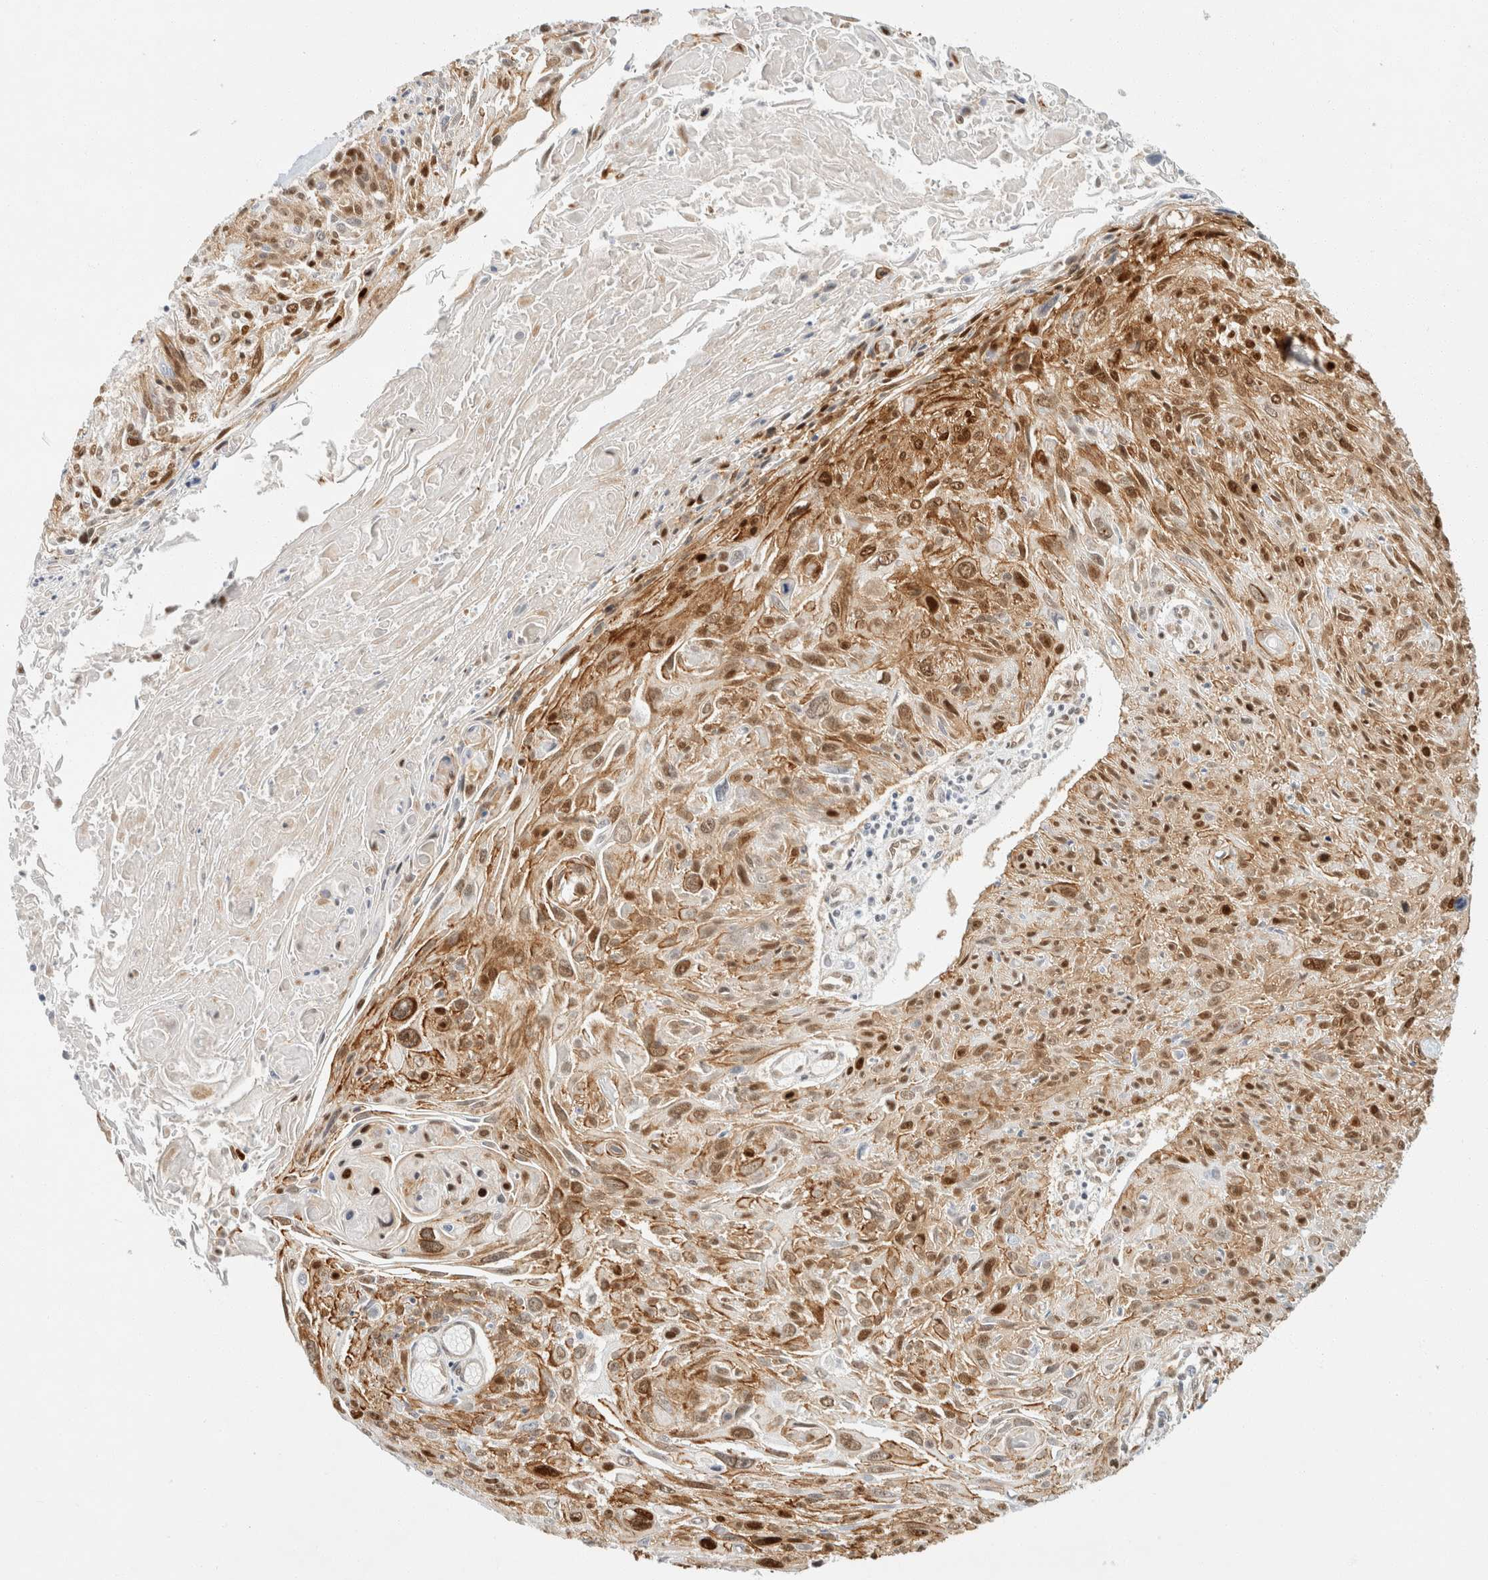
{"staining": {"intensity": "strong", "quantity": ">75%", "location": "cytoplasmic/membranous,nuclear"}, "tissue": "cervical cancer", "cell_type": "Tumor cells", "image_type": "cancer", "snomed": [{"axis": "morphology", "description": "Squamous cell carcinoma, NOS"}, {"axis": "topography", "description": "Cervix"}], "caption": "Cervical cancer (squamous cell carcinoma) stained with DAB (3,3'-diaminobenzidine) immunohistochemistry (IHC) shows high levels of strong cytoplasmic/membranous and nuclear expression in approximately >75% of tumor cells.", "gene": "ZNF768", "patient": {"sex": "female", "age": 51}}